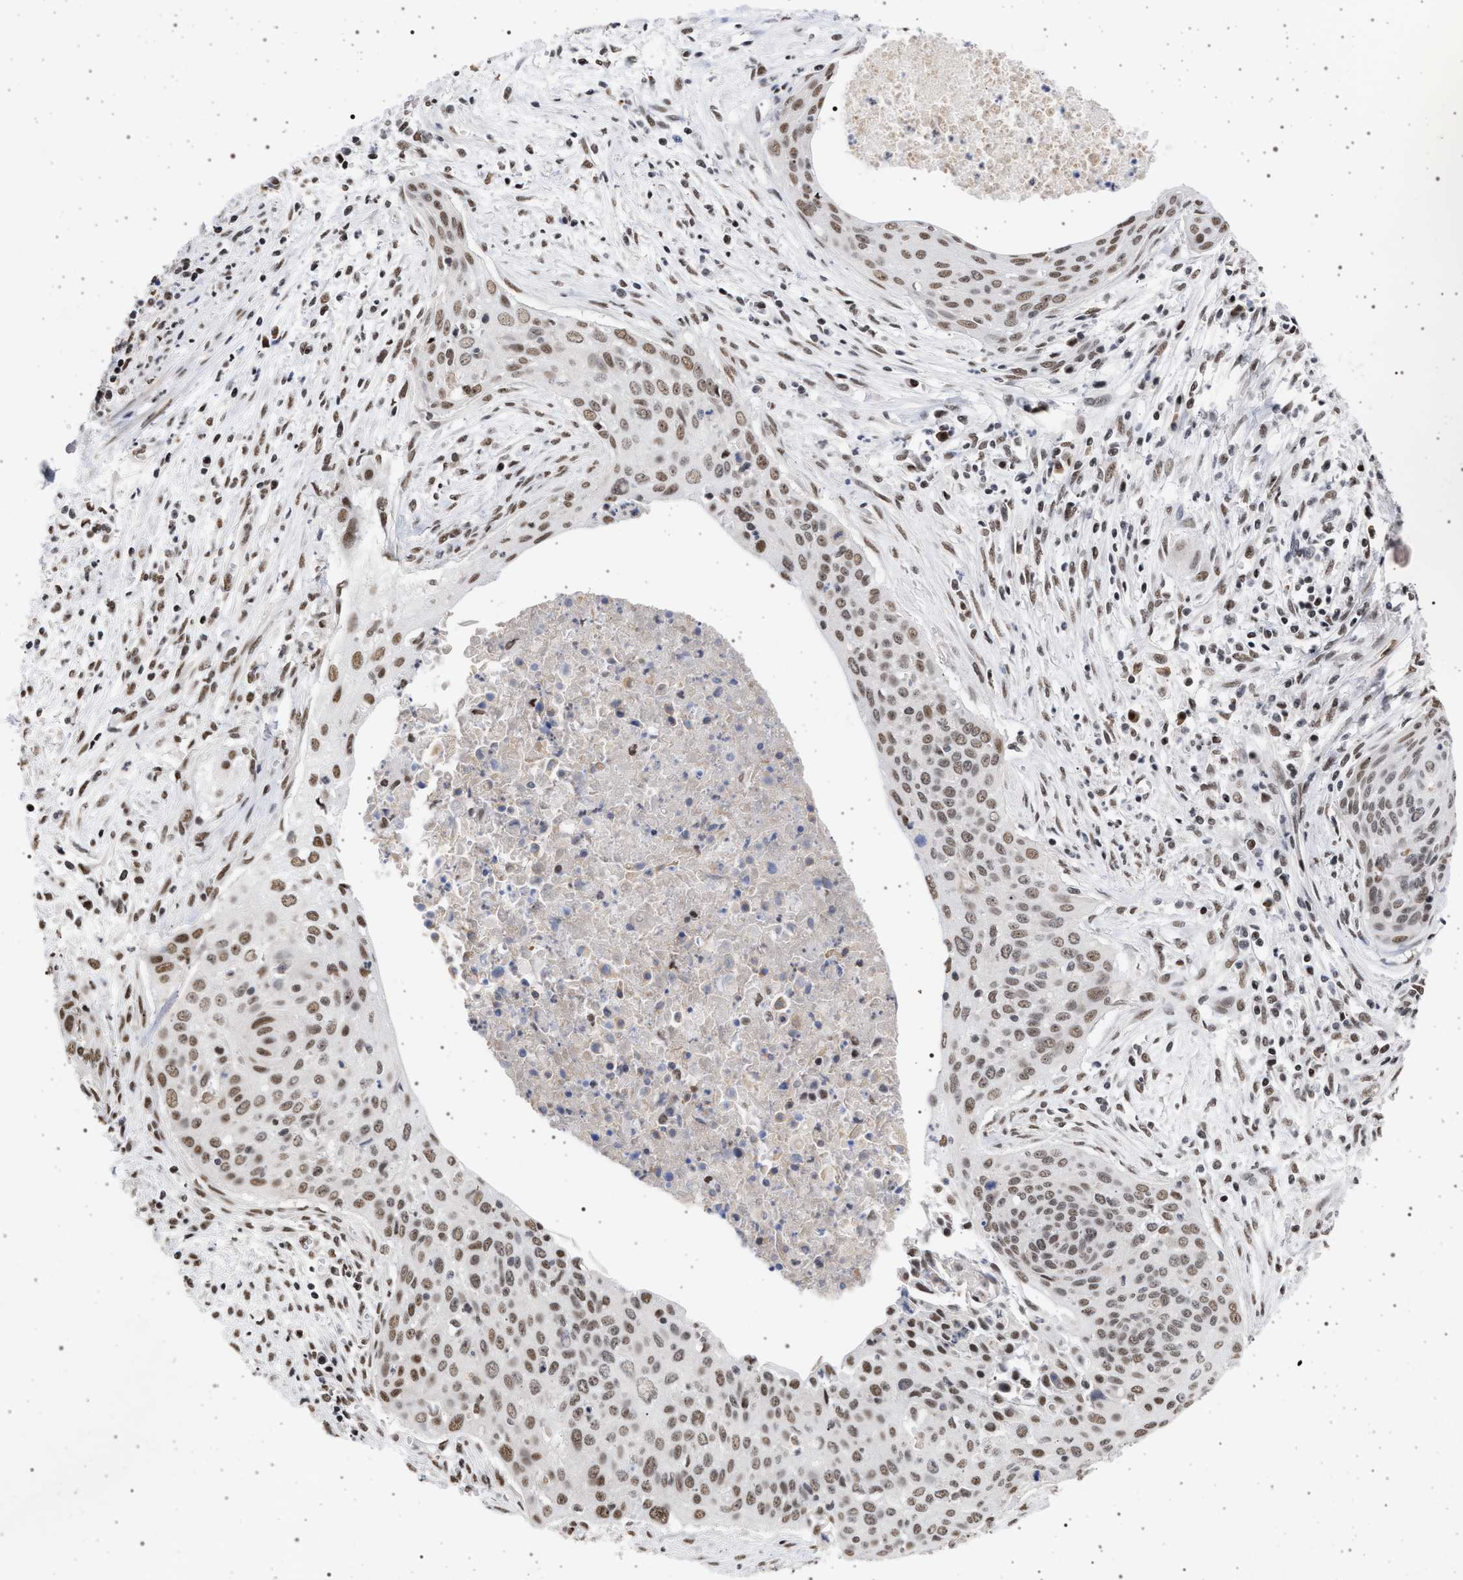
{"staining": {"intensity": "moderate", "quantity": "25%-75%", "location": "nuclear"}, "tissue": "cervical cancer", "cell_type": "Tumor cells", "image_type": "cancer", "snomed": [{"axis": "morphology", "description": "Squamous cell carcinoma, NOS"}, {"axis": "topography", "description": "Cervix"}], "caption": "This is an image of IHC staining of squamous cell carcinoma (cervical), which shows moderate staining in the nuclear of tumor cells.", "gene": "PHF12", "patient": {"sex": "female", "age": 55}}